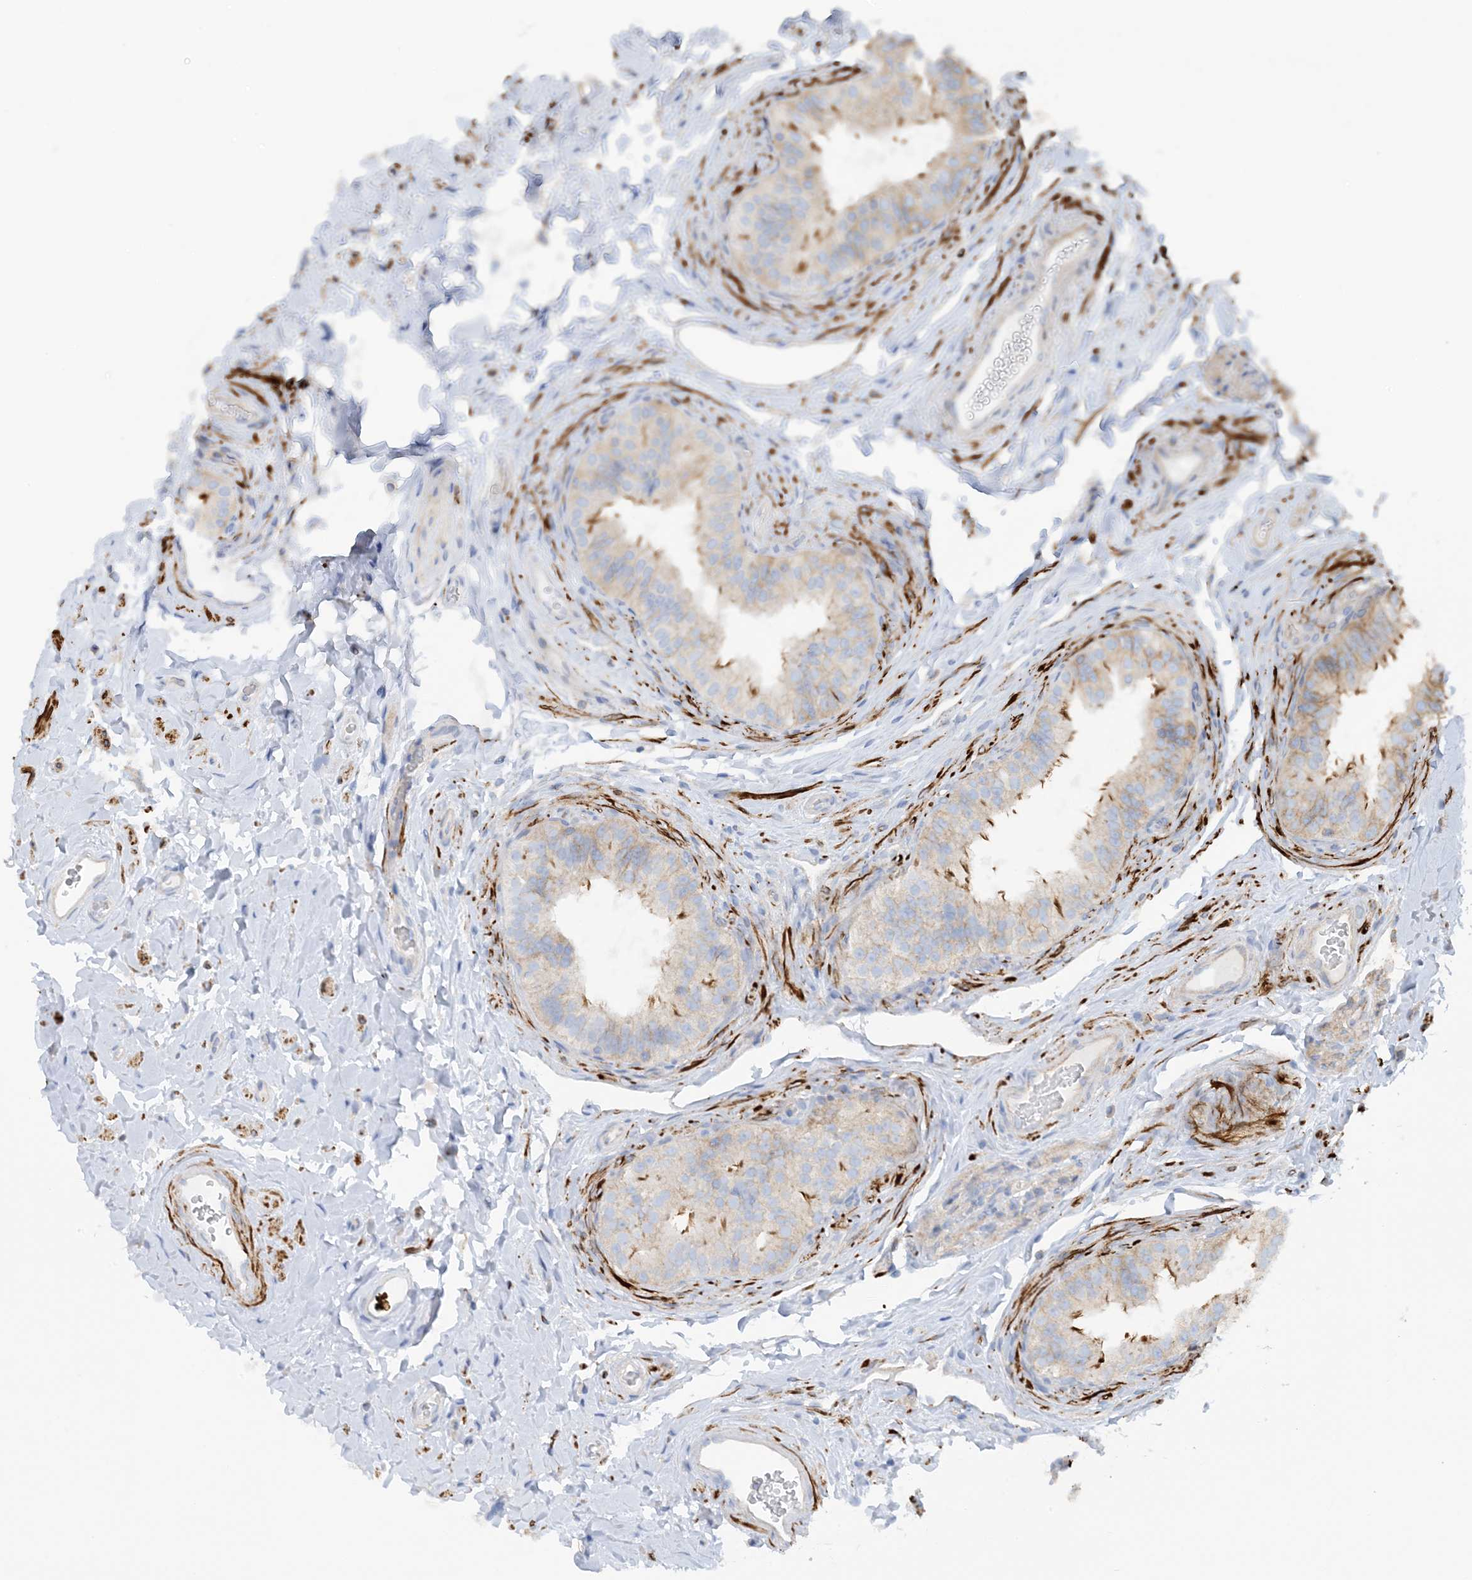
{"staining": {"intensity": "weak", "quantity": ">75%", "location": "cytoplasmic/membranous"}, "tissue": "epididymis", "cell_type": "Glandular cells", "image_type": "normal", "snomed": [{"axis": "morphology", "description": "Normal tissue, NOS"}, {"axis": "topography", "description": "Epididymis"}], "caption": "Epididymis stained with a brown dye shows weak cytoplasmic/membranous positive expression in about >75% of glandular cells.", "gene": "CALHM5", "patient": {"sex": "male", "age": 49}}